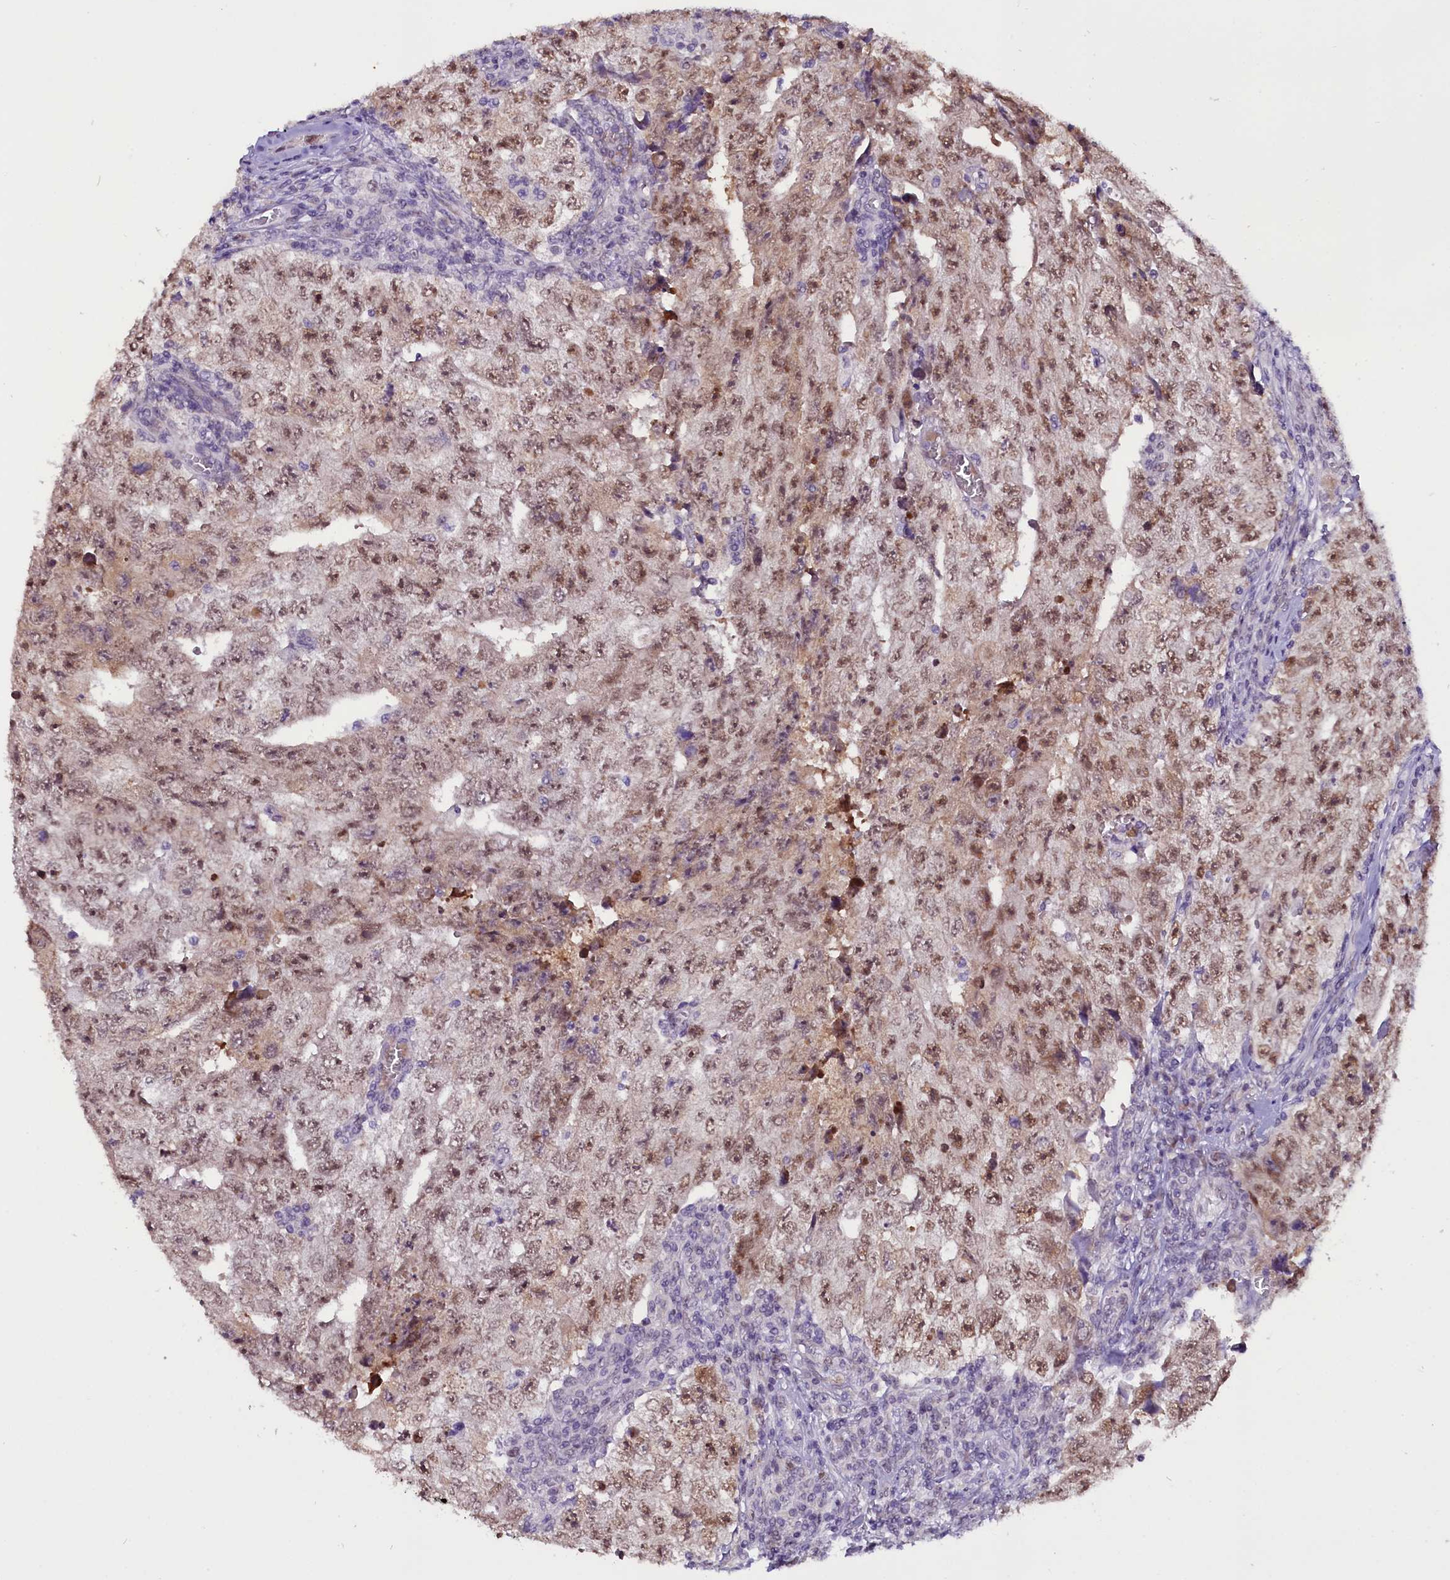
{"staining": {"intensity": "moderate", "quantity": ">75%", "location": "nuclear"}, "tissue": "testis cancer", "cell_type": "Tumor cells", "image_type": "cancer", "snomed": [{"axis": "morphology", "description": "Carcinoma, Embryonal, NOS"}, {"axis": "topography", "description": "Testis"}], "caption": "Testis cancer (embryonal carcinoma) stained with a brown dye shows moderate nuclear positive positivity in approximately >75% of tumor cells.", "gene": "RPUSD2", "patient": {"sex": "male", "age": 17}}